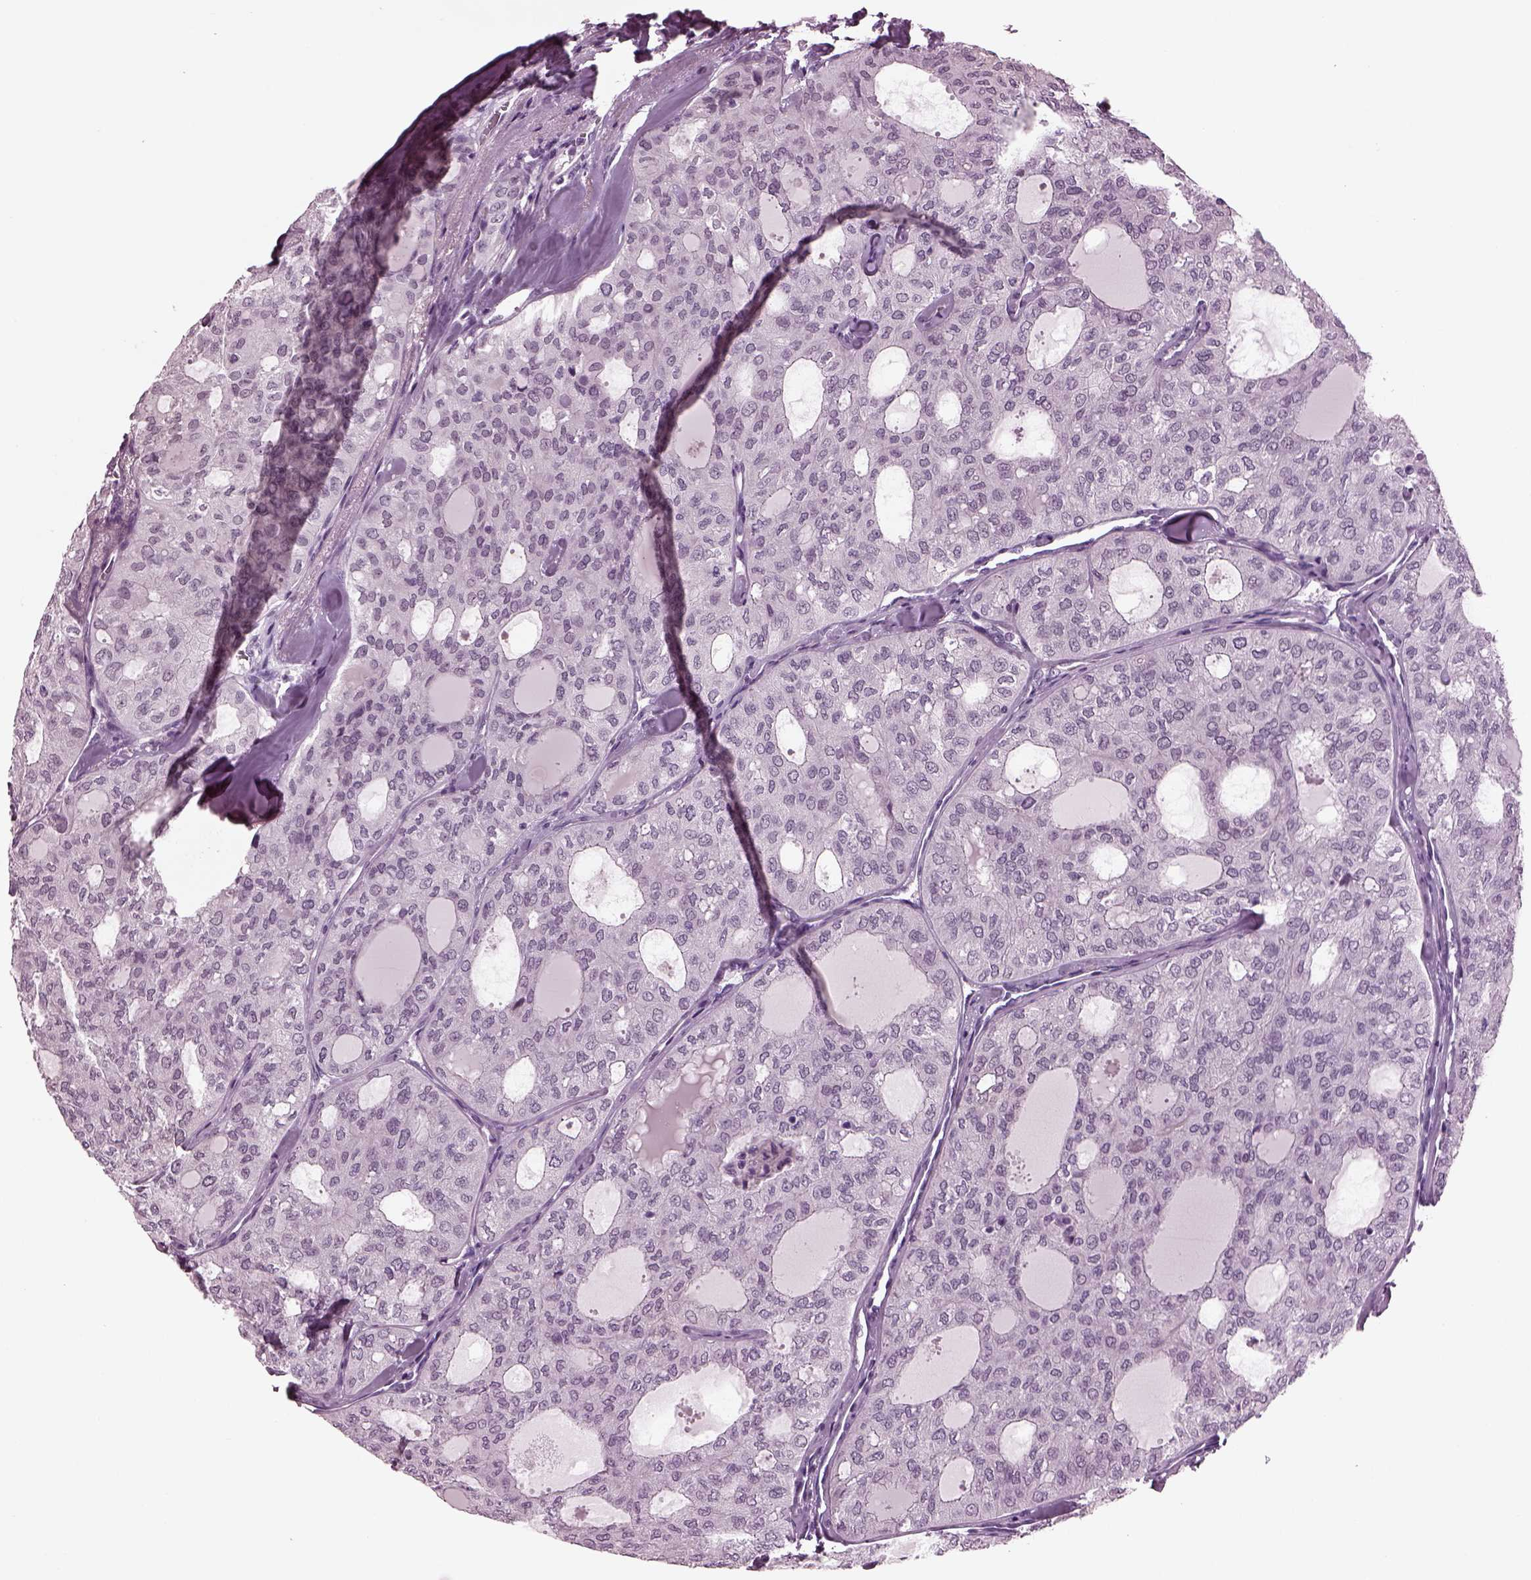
{"staining": {"intensity": "negative", "quantity": "none", "location": "none"}, "tissue": "thyroid cancer", "cell_type": "Tumor cells", "image_type": "cancer", "snomed": [{"axis": "morphology", "description": "Follicular adenoma carcinoma, NOS"}, {"axis": "topography", "description": "Thyroid gland"}], "caption": "An immunohistochemistry histopathology image of thyroid cancer is shown. There is no staining in tumor cells of thyroid cancer. (DAB (3,3'-diaminobenzidine) immunohistochemistry (IHC) with hematoxylin counter stain).", "gene": "SLC6A17", "patient": {"sex": "male", "age": 75}}